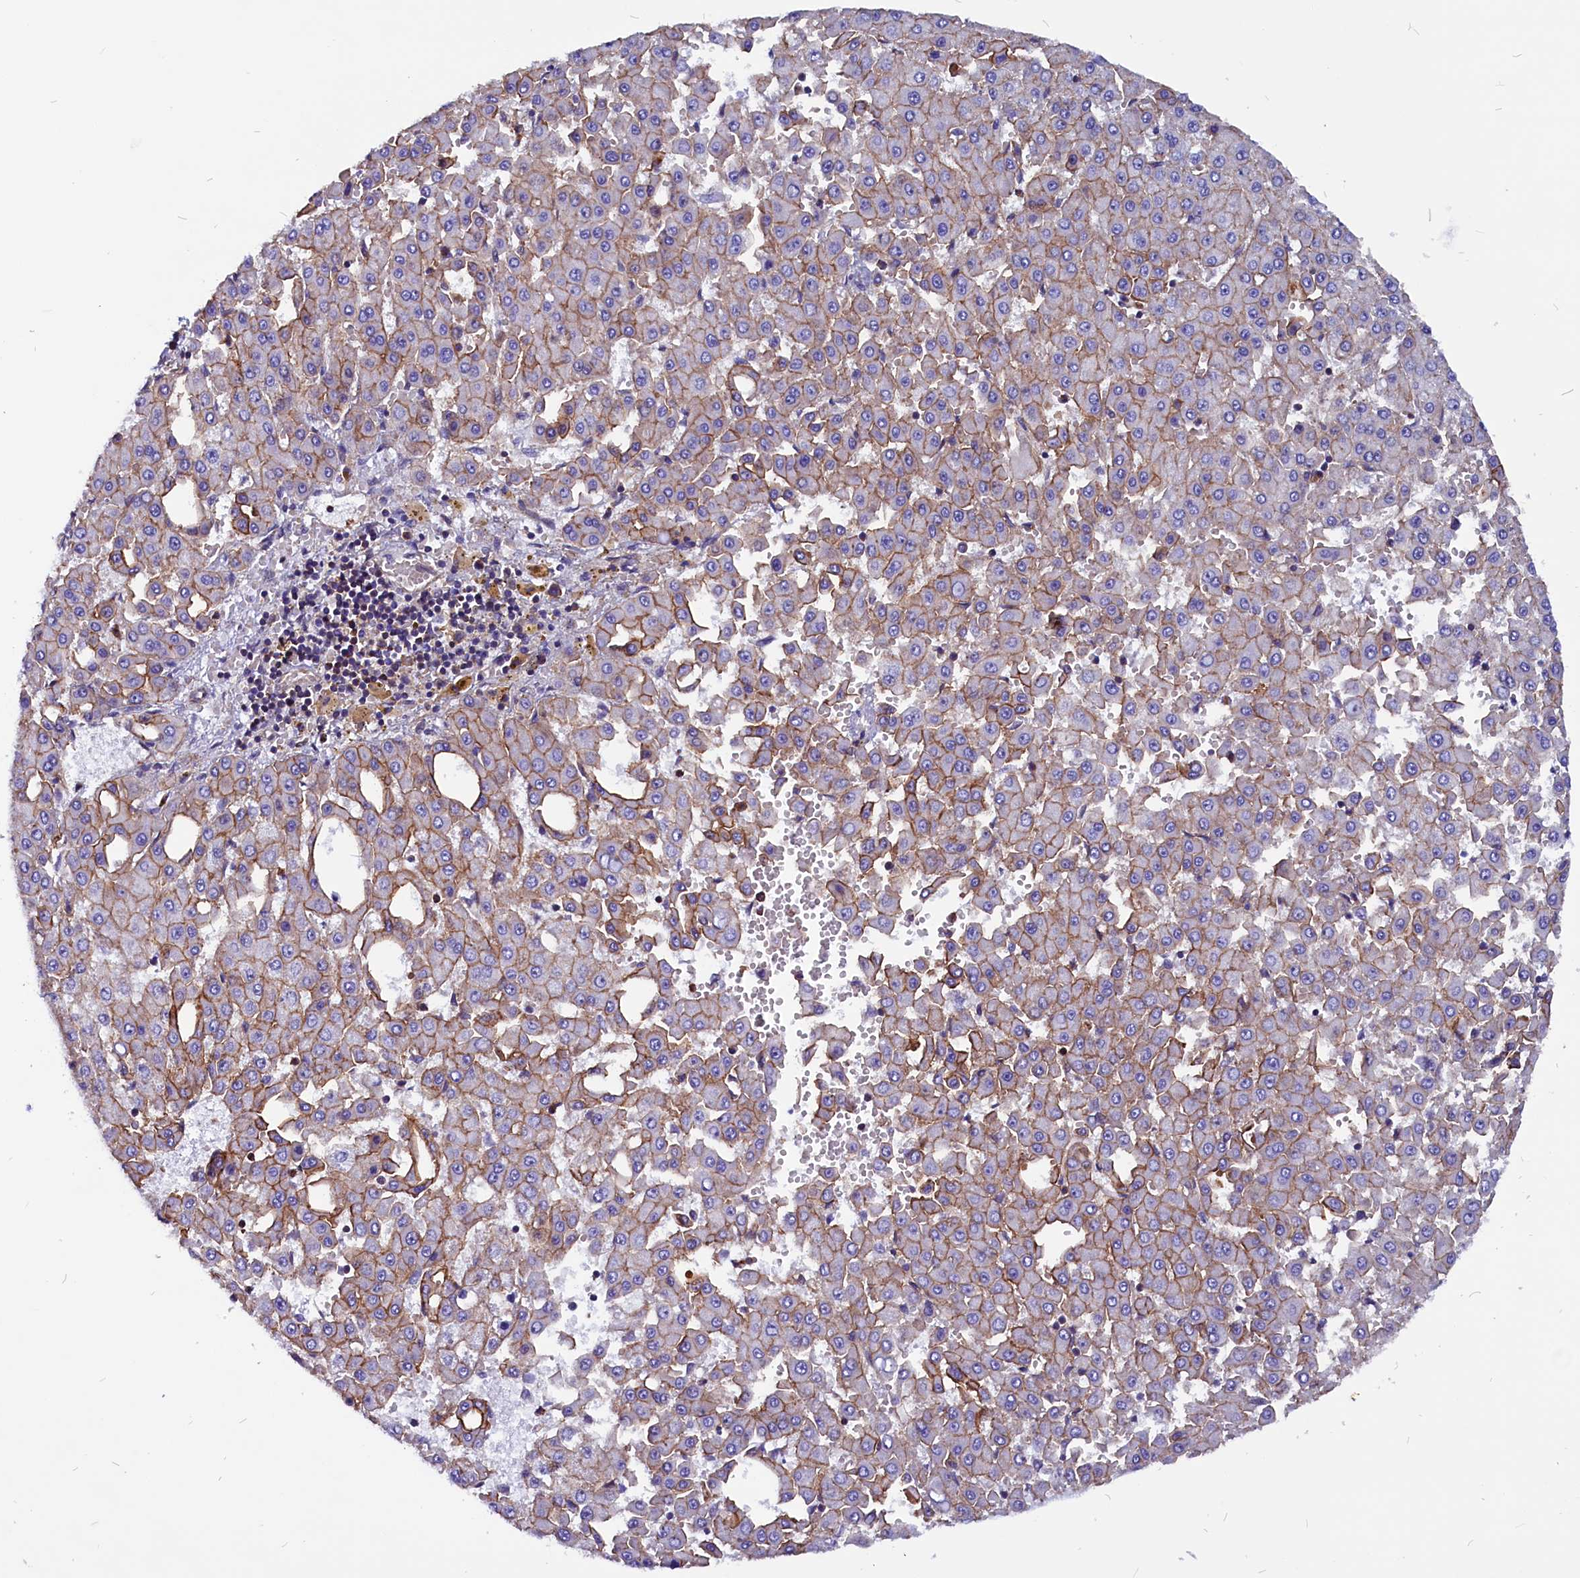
{"staining": {"intensity": "moderate", "quantity": "25%-75%", "location": "cytoplasmic/membranous"}, "tissue": "liver cancer", "cell_type": "Tumor cells", "image_type": "cancer", "snomed": [{"axis": "morphology", "description": "Carcinoma, Hepatocellular, NOS"}, {"axis": "topography", "description": "Liver"}], "caption": "High-power microscopy captured an IHC micrograph of liver hepatocellular carcinoma, revealing moderate cytoplasmic/membranous staining in about 25%-75% of tumor cells.", "gene": "ZNF749", "patient": {"sex": "male", "age": 47}}